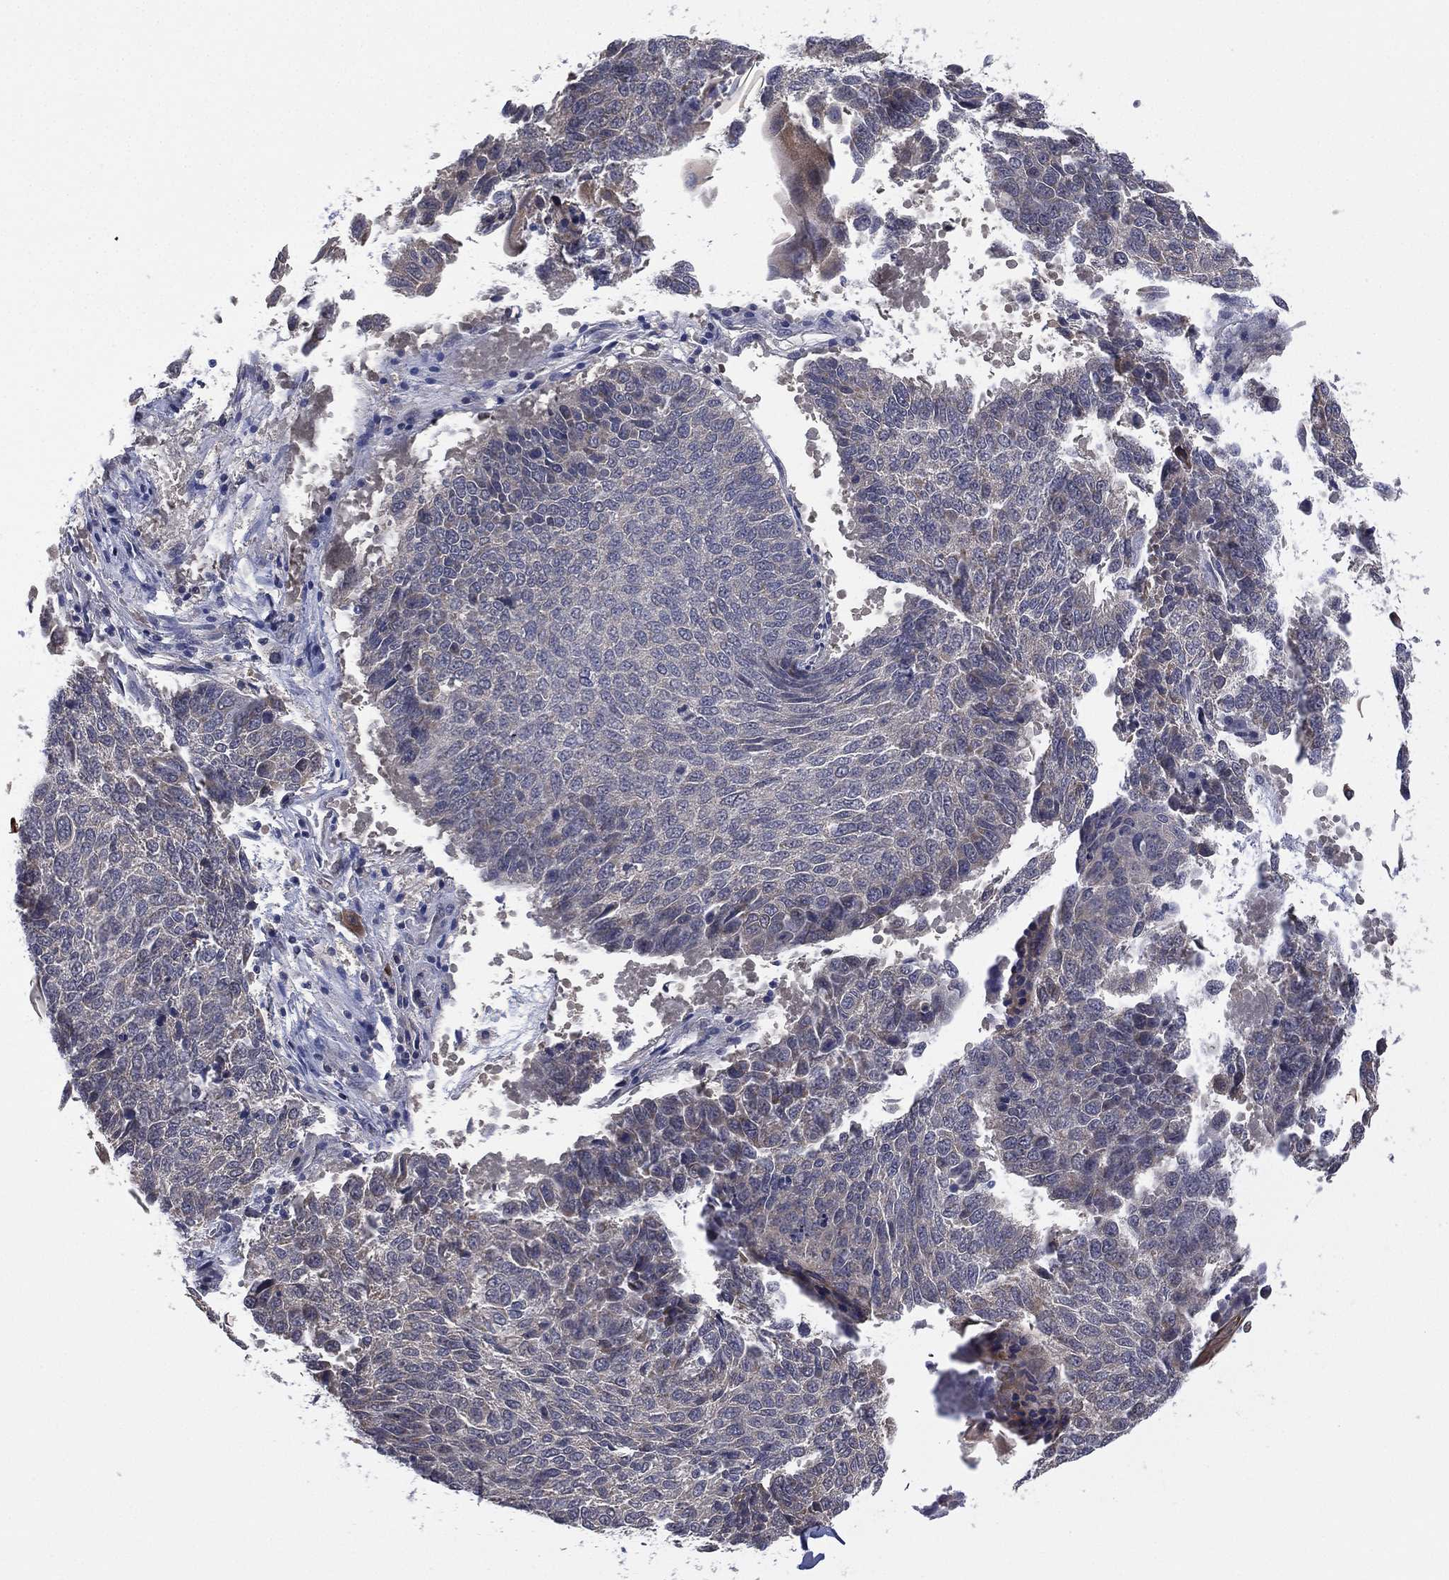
{"staining": {"intensity": "negative", "quantity": "none", "location": "none"}, "tissue": "lung cancer", "cell_type": "Tumor cells", "image_type": "cancer", "snomed": [{"axis": "morphology", "description": "Squamous cell carcinoma, NOS"}, {"axis": "topography", "description": "Lung"}], "caption": "IHC micrograph of neoplastic tissue: lung cancer stained with DAB (3,3'-diaminobenzidine) reveals no significant protein positivity in tumor cells. (DAB immunohistochemistry with hematoxylin counter stain).", "gene": "MPP7", "patient": {"sex": "male", "age": 73}}